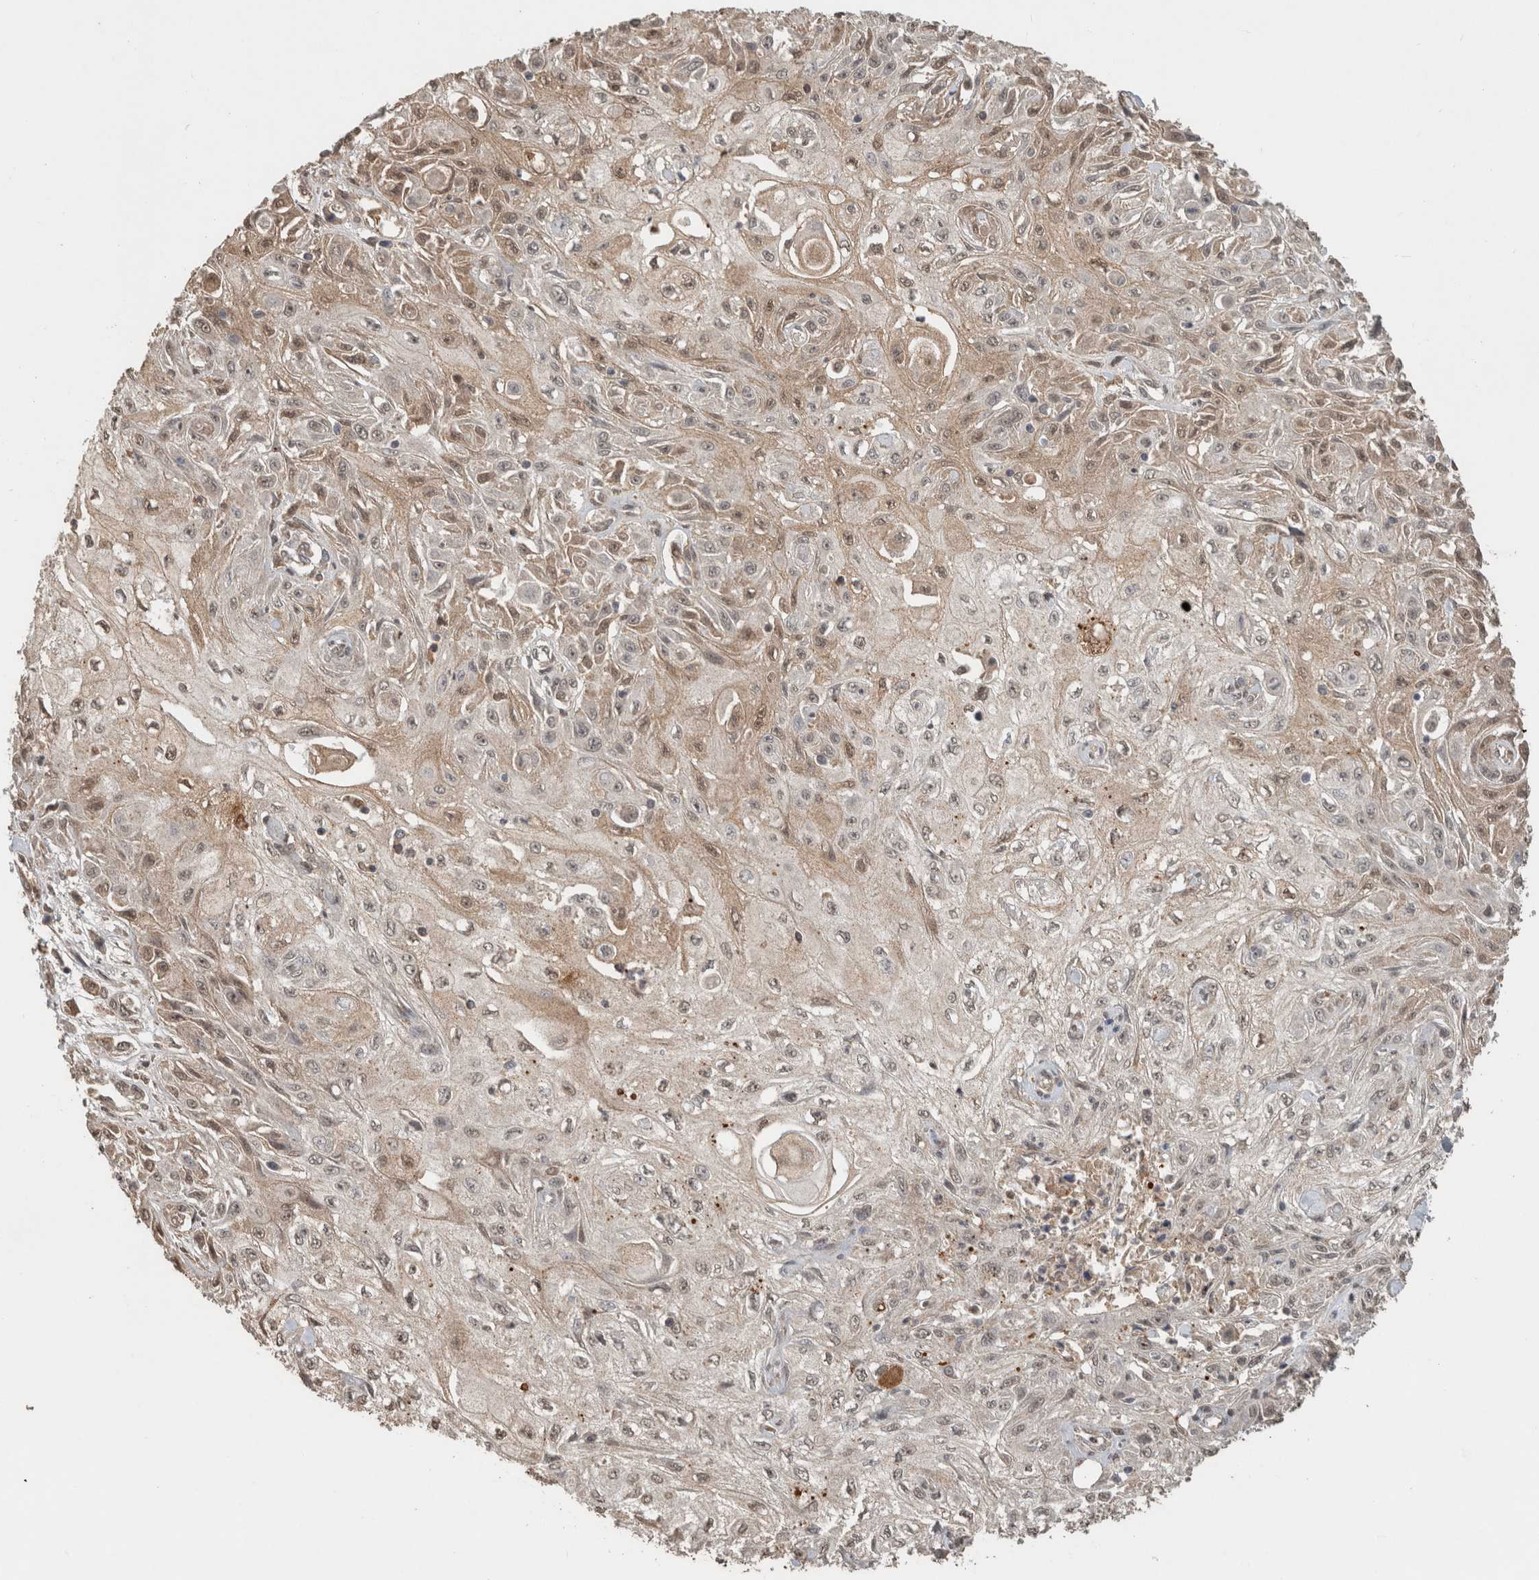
{"staining": {"intensity": "weak", "quantity": ">75%", "location": "cytoplasmic/membranous,nuclear"}, "tissue": "skin cancer", "cell_type": "Tumor cells", "image_type": "cancer", "snomed": [{"axis": "morphology", "description": "Squamous cell carcinoma, NOS"}, {"axis": "morphology", "description": "Squamous cell carcinoma, metastatic, NOS"}, {"axis": "topography", "description": "Skin"}, {"axis": "topography", "description": "Lymph node"}], "caption": "Immunohistochemistry (IHC) micrograph of neoplastic tissue: human skin cancer (metastatic squamous cell carcinoma) stained using immunohistochemistry displays low levels of weak protein expression localized specifically in the cytoplasmic/membranous and nuclear of tumor cells, appearing as a cytoplasmic/membranous and nuclear brown color.", "gene": "FAM3A", "patient": {"sex": "male", "age": 75}}